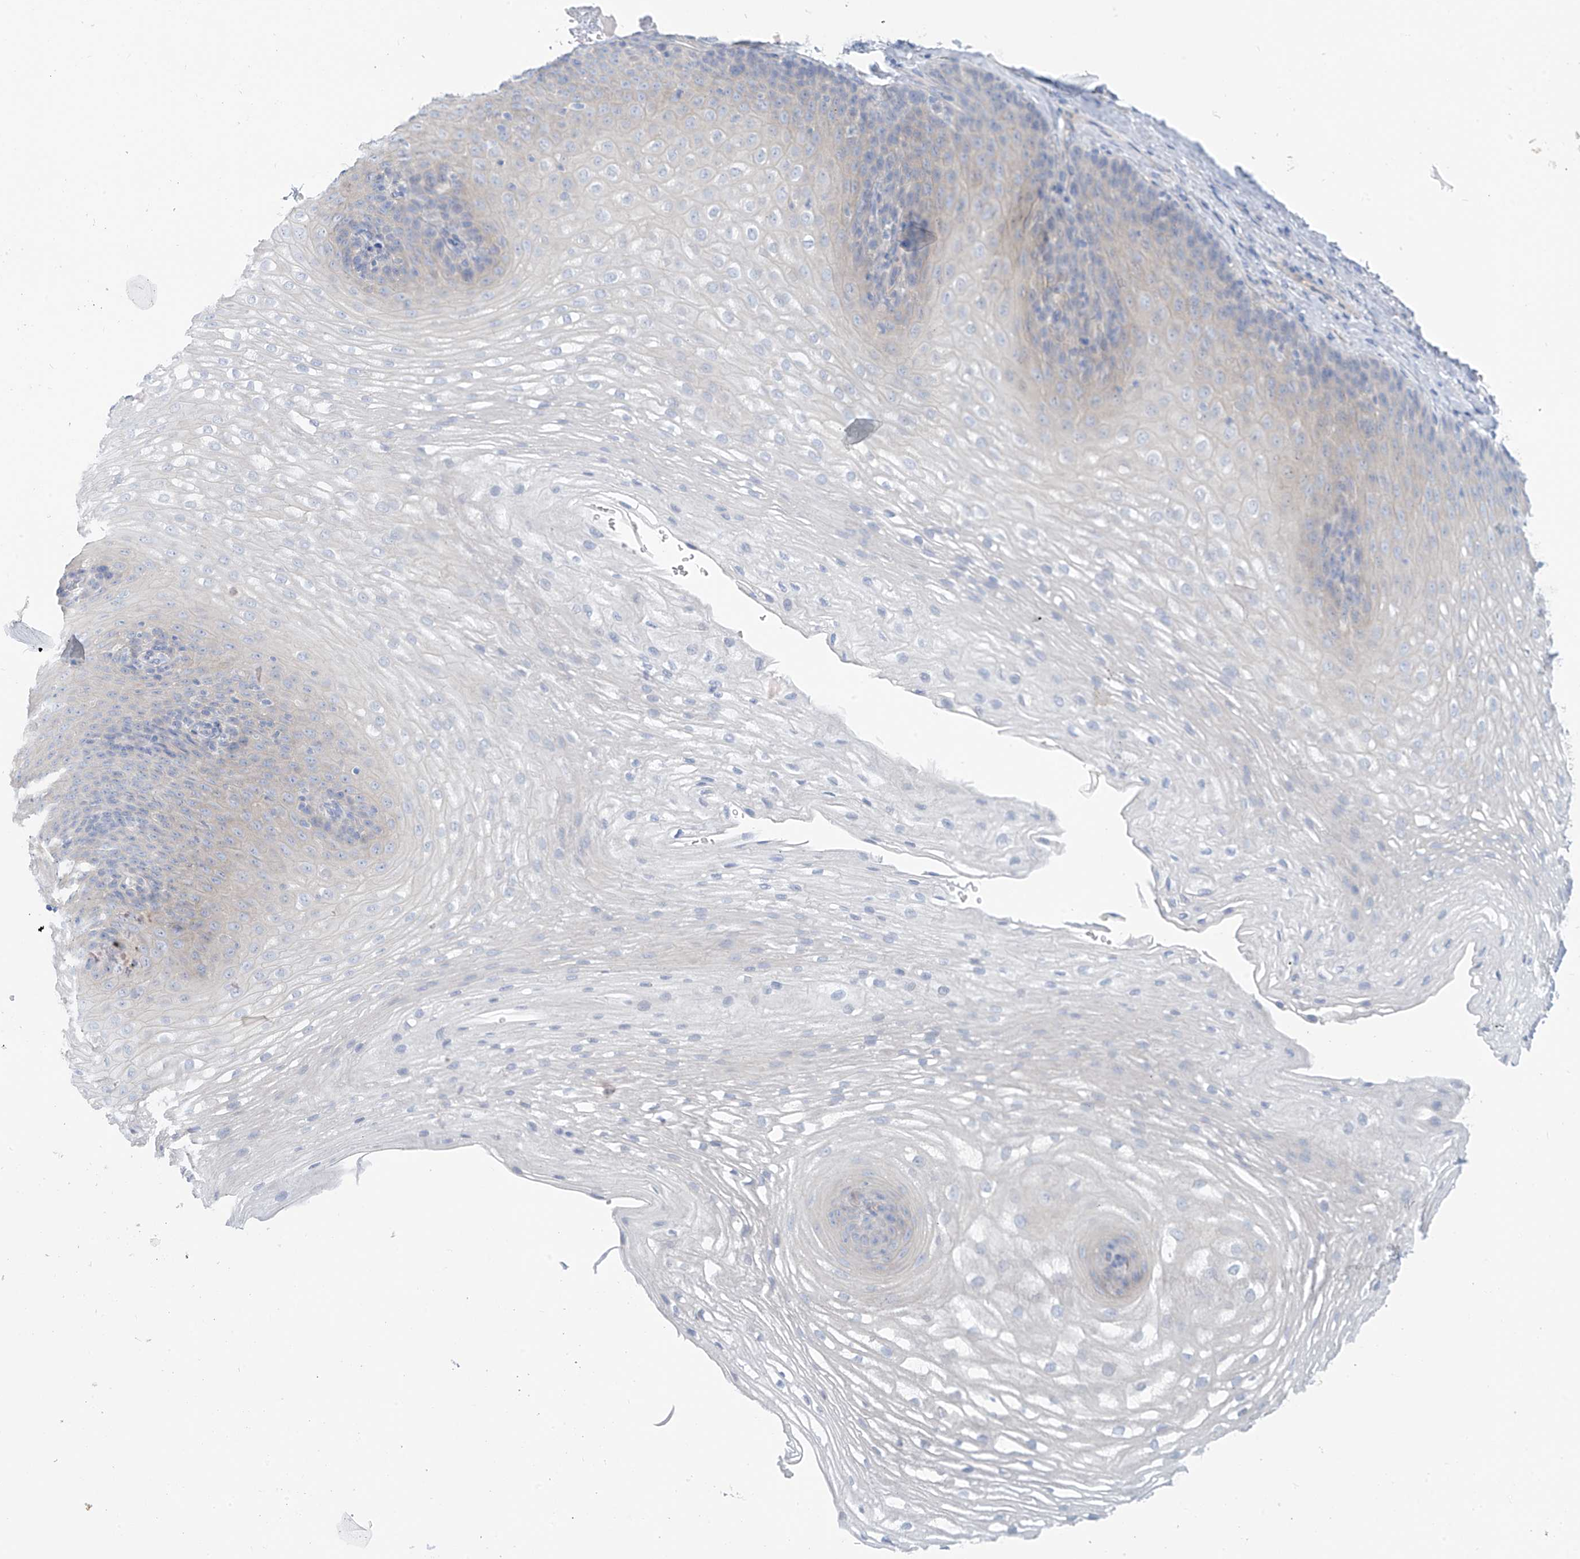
{"staining": {"intensity": "negative", "quantity": "none", "location": "none"}, "tissue": "esophagus", "cell_type": "Squamous epithelial cells", "image_type": "normal", "snomed": [{"axis": "morphology", "description": "Normal tissue, NOS"}, {"axis": "topography", "description": "Esophagus"}], "caption": "Immunohistochemistry of benign esophagus exhibits no positivity in squamous epithelial cells.", "gene": "PIK3C2B", "patient": {"sex": "female", "age": 66}}